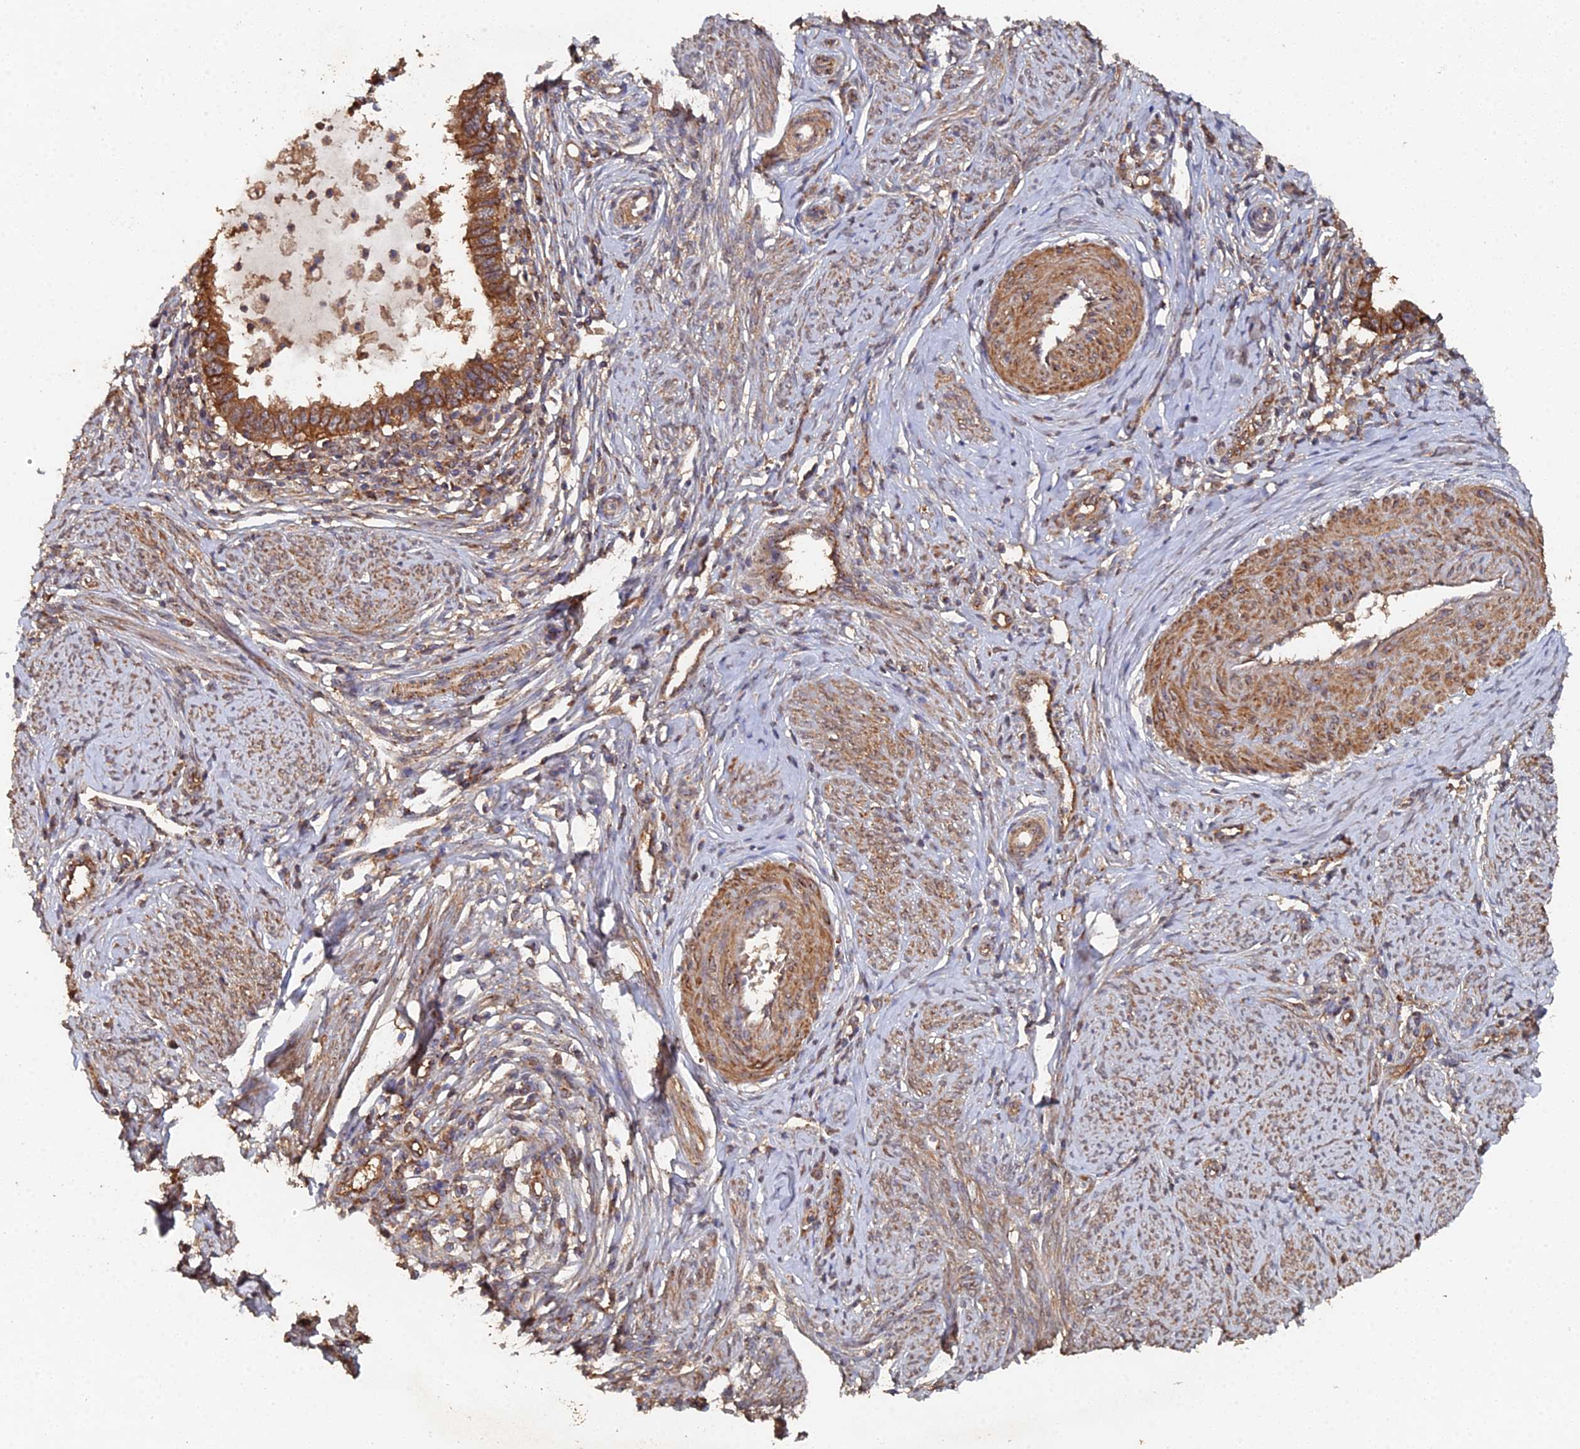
{"staining": {"intensity": "strong", "quantity": ">75%", "location": "cytoplasmic/membranous"}, "tissue": "cervical cancer", "cell_type": "Tumor cells", "image_type": "cancer", "snomed": [{"axis": "morphology", "description": "Adenocarcinoma, NOS"}, {"axis": "topography", "description": "Cervix"}], "caption": "Cervical adenocarcinoma stained for a protein (brown) exhibits strong cytoplasmic/membranous positive staining in about >75% of tumor cells.", "gene": "SPANXN4", "patient": {"sex": "female", "age": 36}}